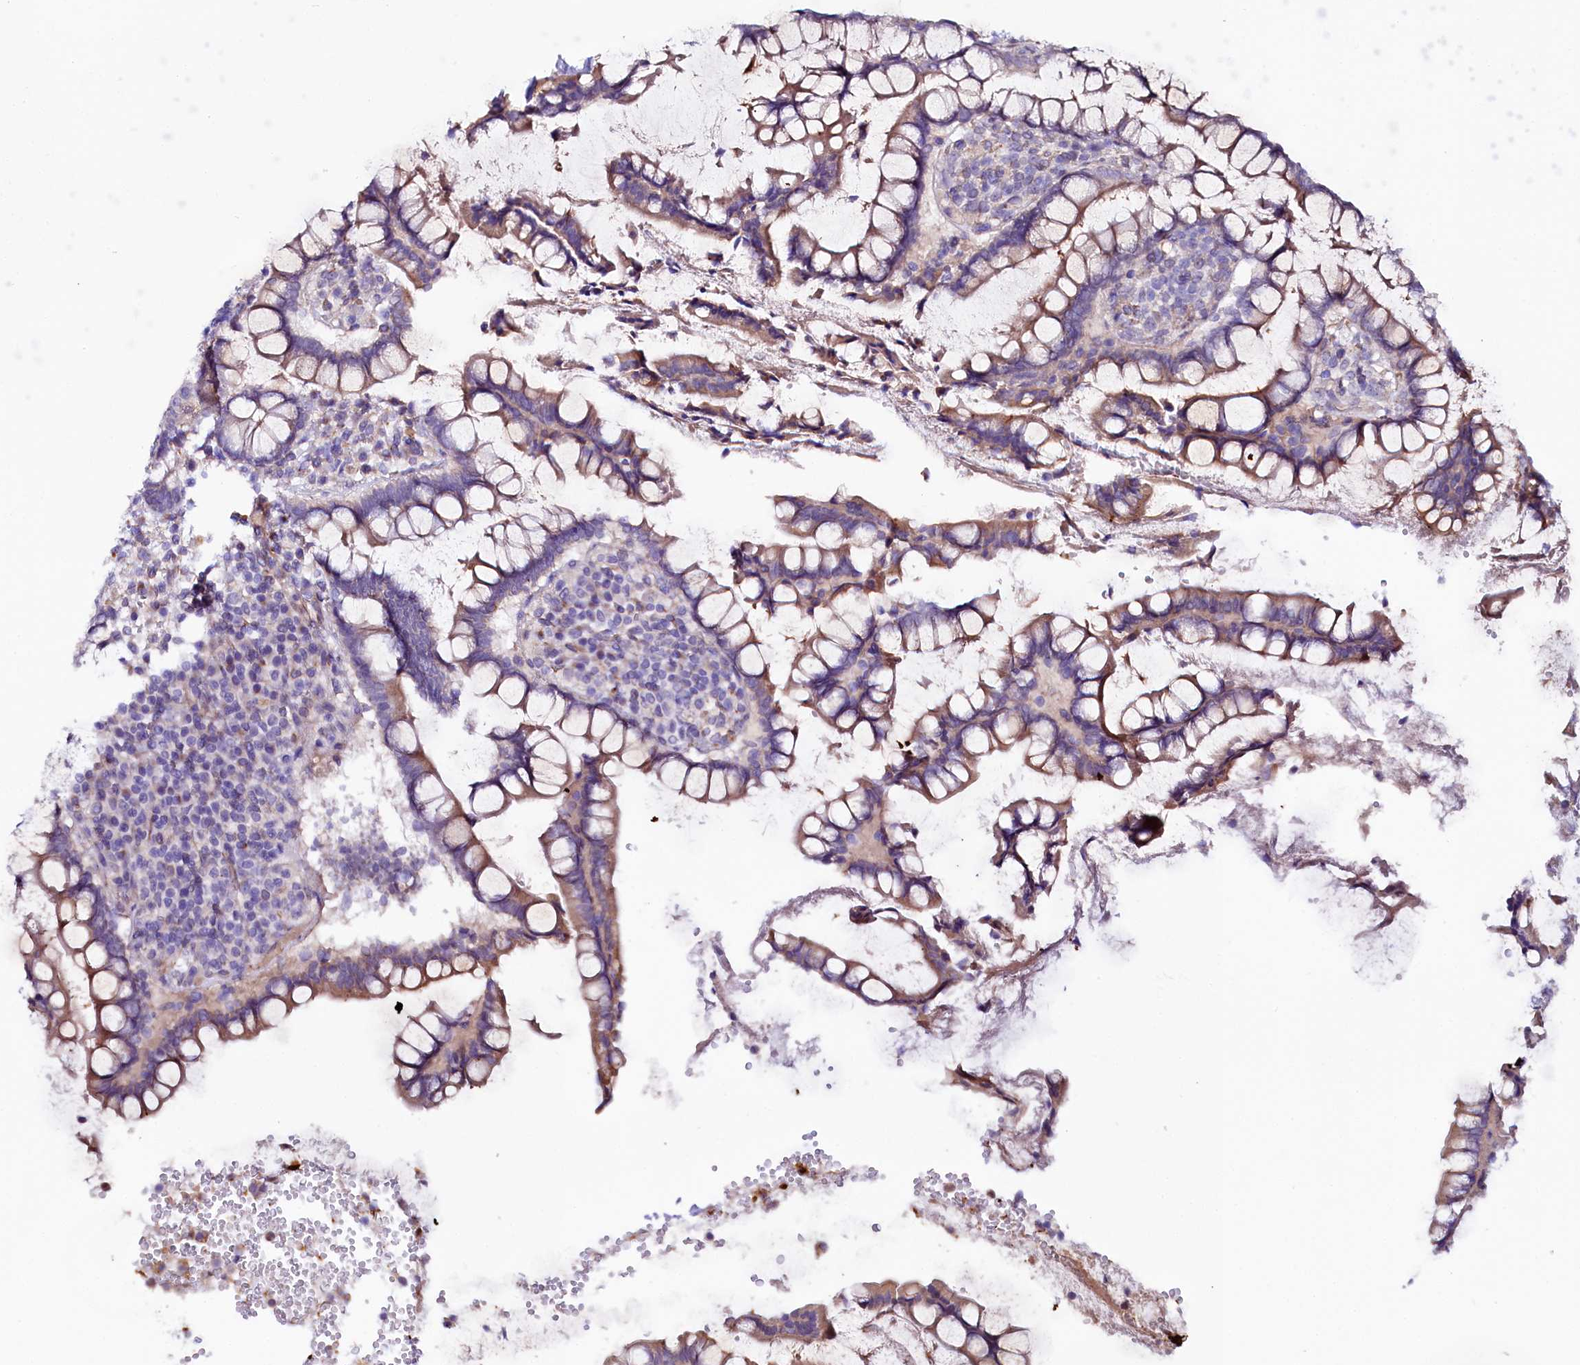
{"staining": {"intensity": "moderate", "quantity": ">75%", "location": "cytoplasmic/membranous"}, "tissue": "colon", "cell_type": "Endothelial cells", "image_type": "normal", "snomed": [{"axis": "morphology", "description": "Normal tissue, NOS"}, {"axis": "topography", "description": "Colon"}], "caption": "Moderate cytoplasmic/membranous expression is present in approximately >75% of endothelial cells in unremarkable colon. (DAB = brown stain, brightfield microscopy at high magnification).", "gene": "TTC12", "patient": {"sex": "female", "age": 79}}